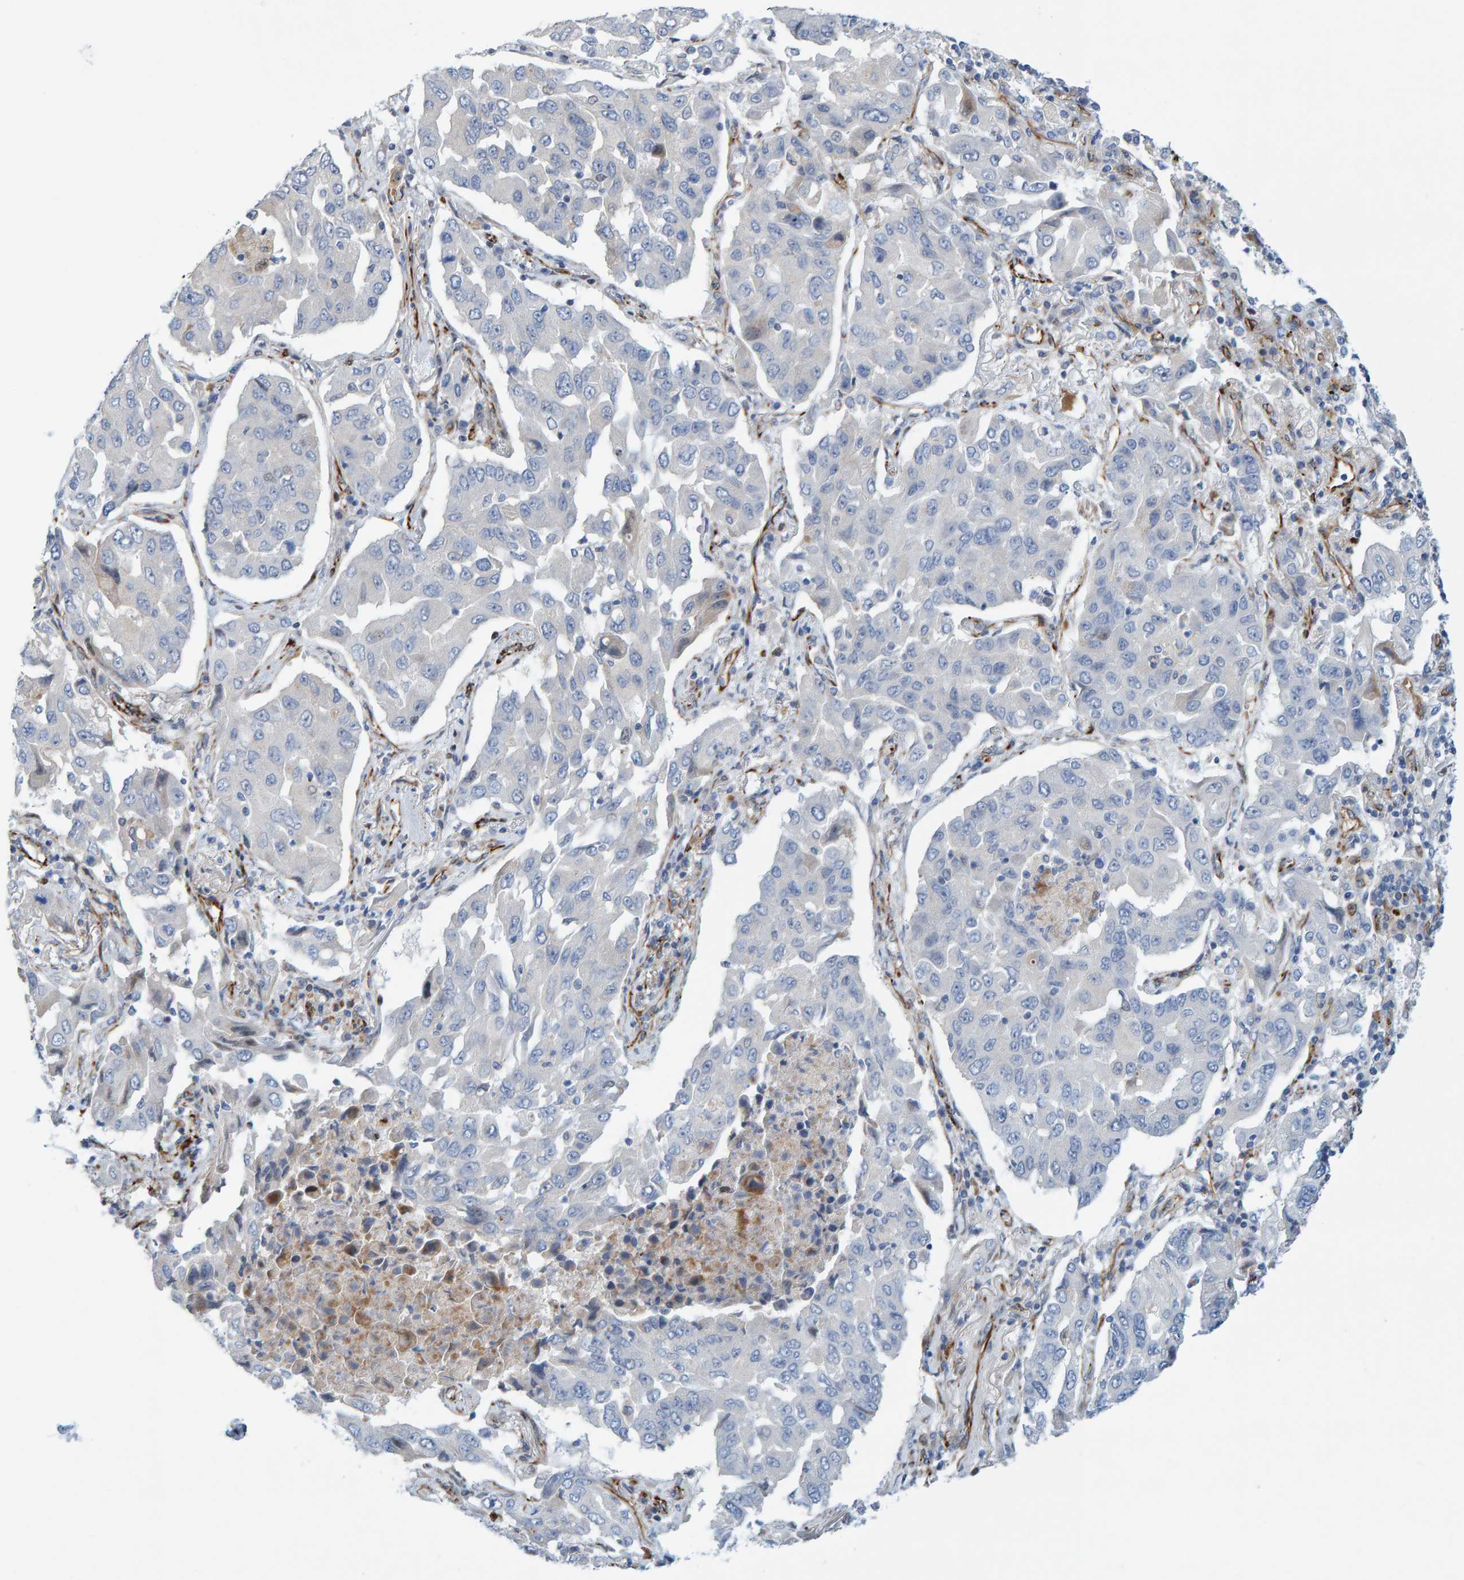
{"staining": {"intensity": "negative", "quantity": "none", "location": "none"}, "tissue": "lung cancer", "cell_type": "Tumor cells", "image_type": "cancer", "snomed": [{"axis": "morphology", "description": "Adenocarcinoma, NOS"}, {"axis": "topography", "description": "Lung"}], "caption": "DAB immunohistochemical staining of human lung cancer shows no significant staining in tumor cells.", "gene": "POLG2", "patient": {"sex": "female", "age": 65}}